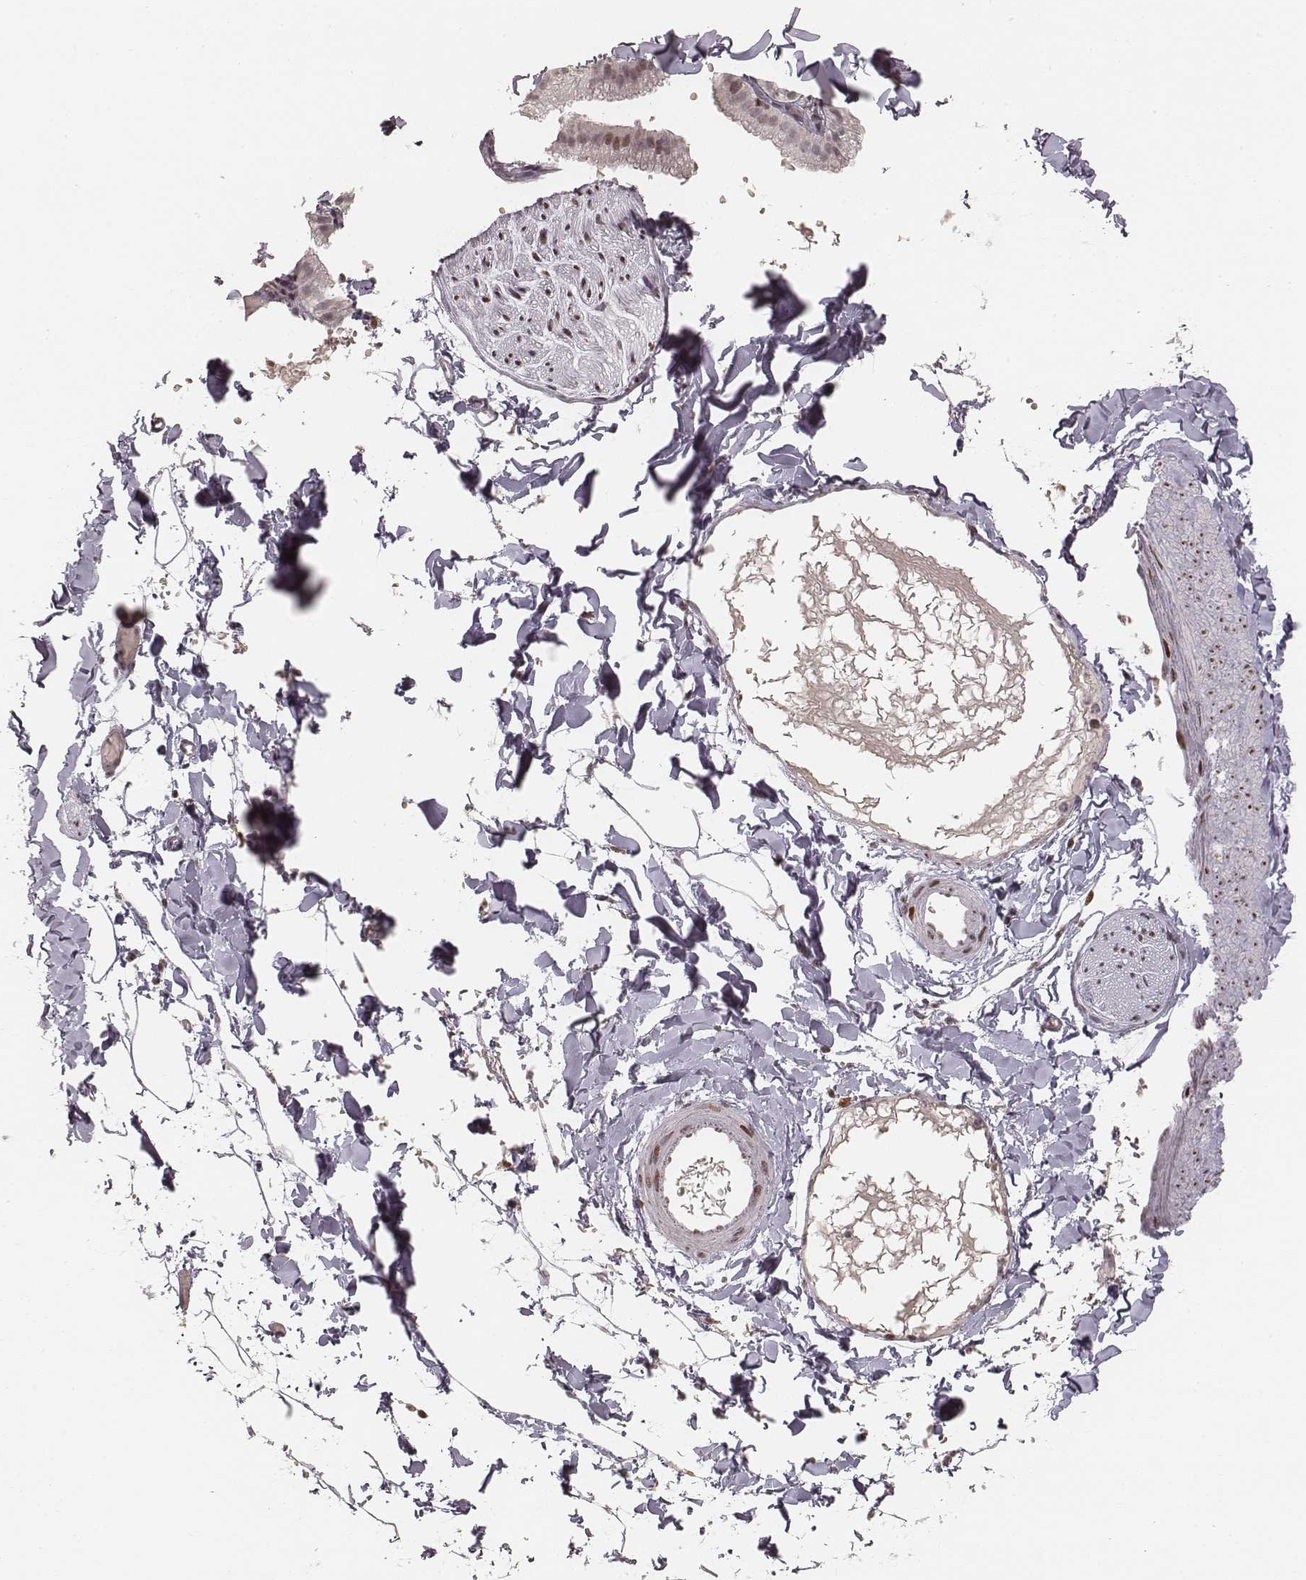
{"staining": {"intensity": "moderate", "quantity": ">75%", "location": "nuclear"}, "tissue": "adipose tissue", "cell_type": "Adipocytes", "image_type": "normal", "snomed": [{"axis": "morphology", "description": "Normal tissue, NOS"}, {"axis": "topography", "description": "Gallbladder"}, {"axis": "topography", "description": "Peripheral nerve tissue"}], "caption": "A high-resolution photomicrograph shows immunohistochemistry staining of normal adipose tissue, which displays moderate nuclear expression in about >75% of adipocytes.", "gene": "HNRNPC", "patient": {"sex": "female", "age": 45}}